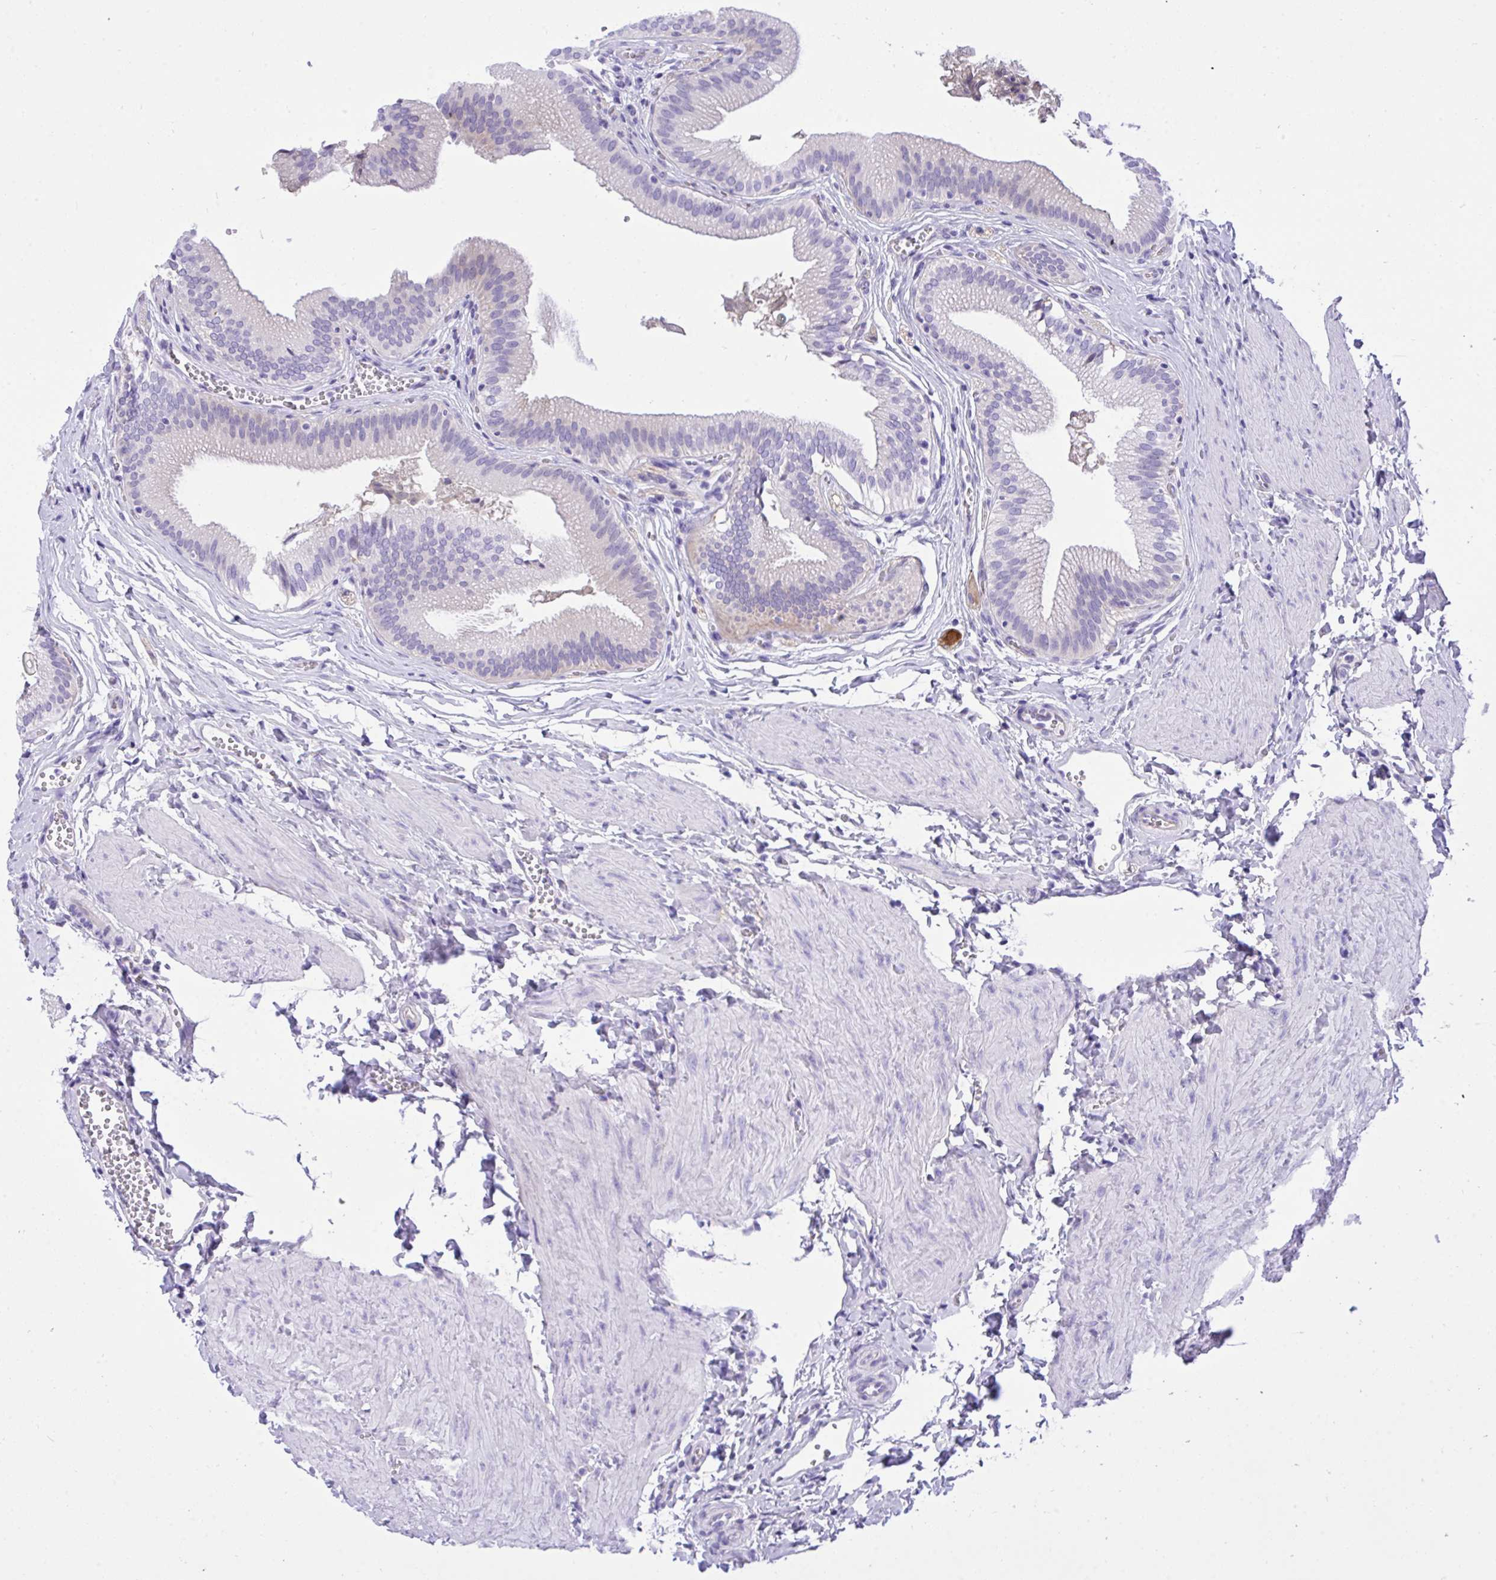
{"staining": {"intensity": "negative", "quantity": "none", "location": "none"}, "tissue": "gallbladder", "cell_type": "Glandular cells", "image_type": "normal", "snomed": [{"axis": "morphology", "description": "Normal tissue, NOS"}, {"axis": "topography", "description": "Gallbladder"}, {"axis": "topography", "description": "Peripheral nerve tissue"}], "caption": "High magnification brightfield microscopy of benign gallbladder stained with DAB (brown) and counterstained with hematoxylin (blue): glandular cells show no significant staining. Nuclei are stained in blue.", "gene": "TLN2", "patient": {"sex": "male", "age": 17}}